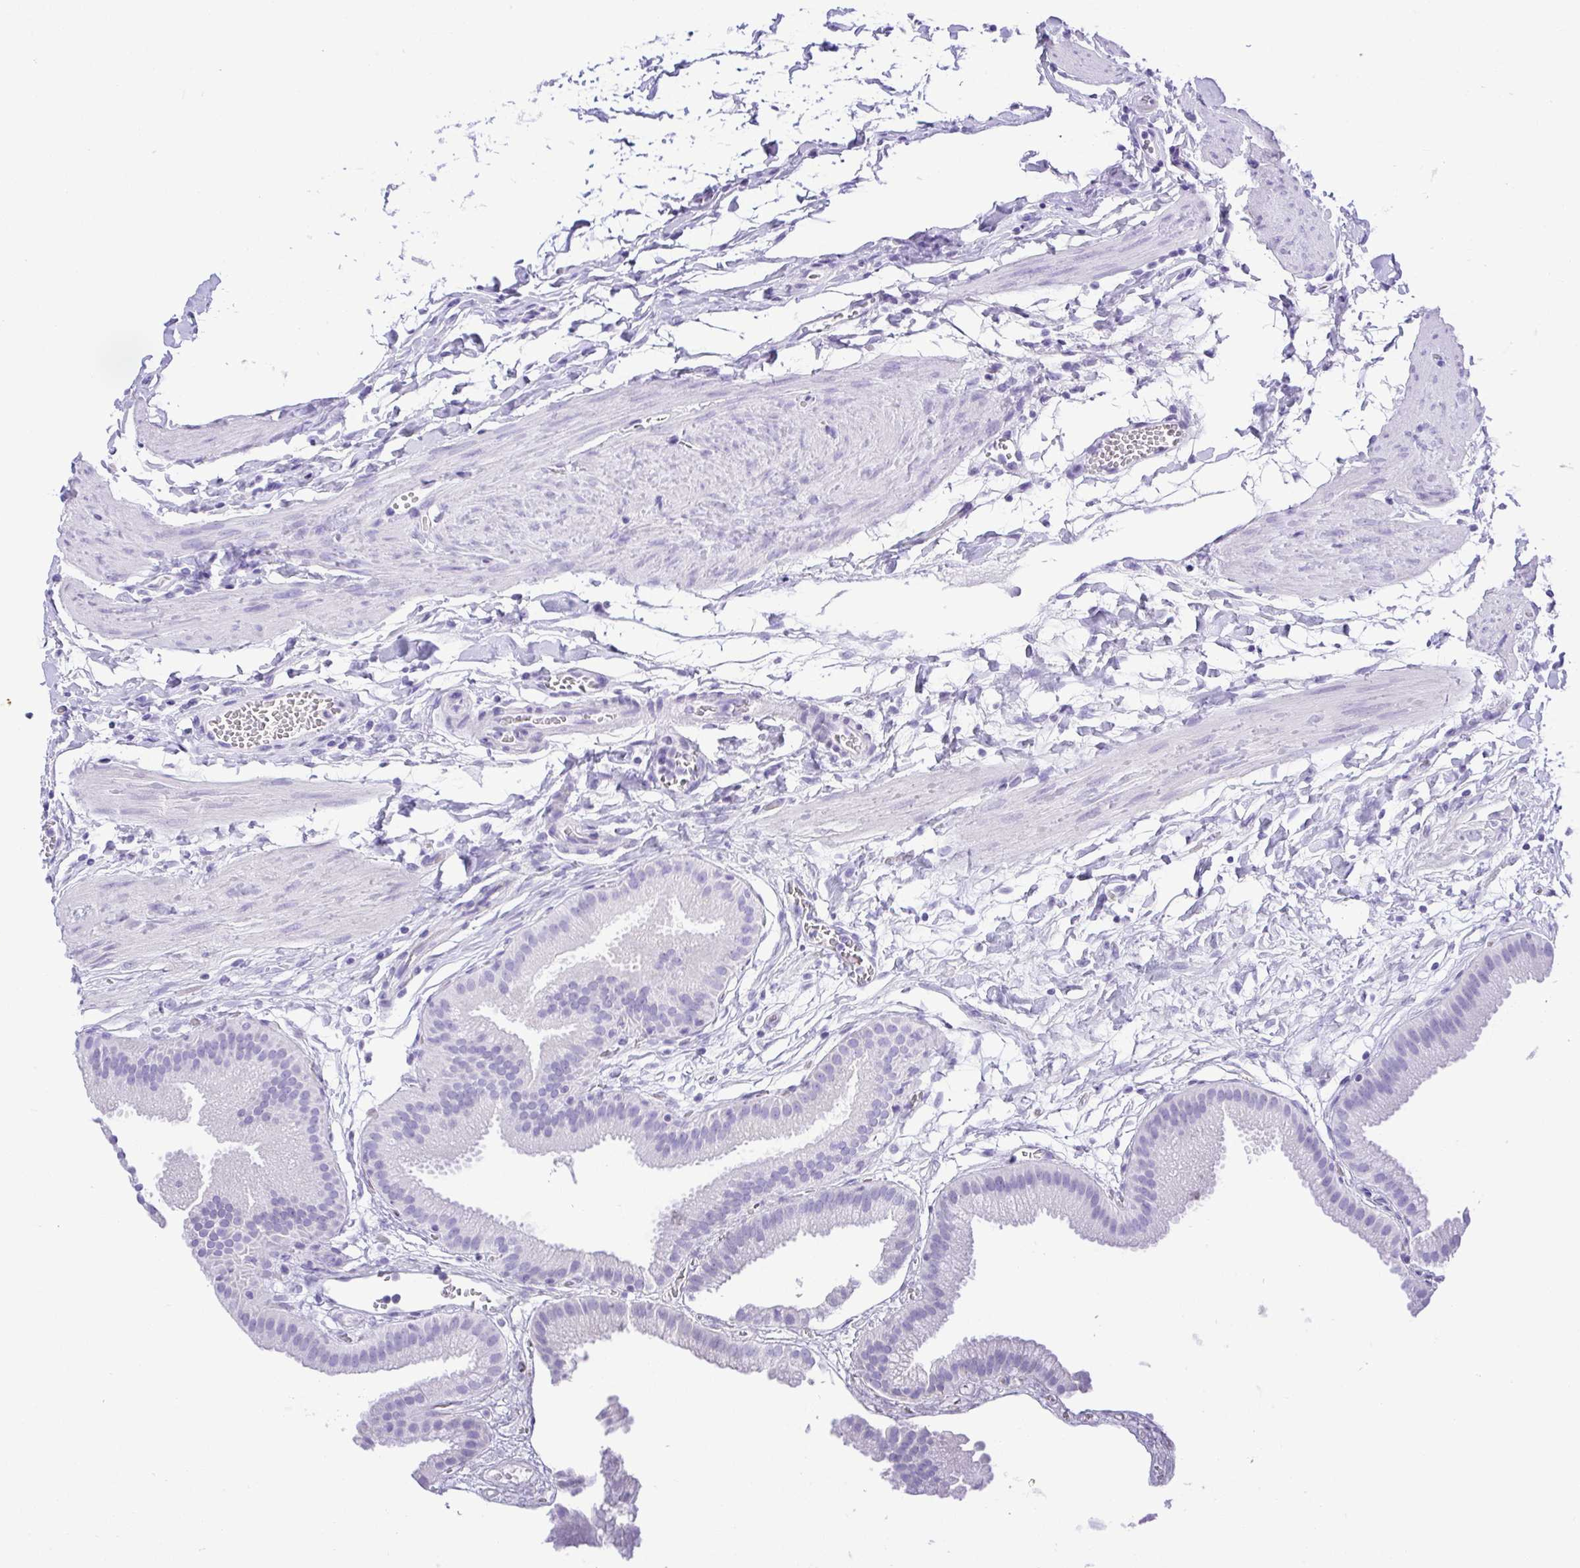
{"staining": {"intensity": "negative", "quantity": "none", "location": "none"}, "tissue": "gallbladder", "cell_type": "Glandular cells", "image_type": "normal", "snomed": [{"axis": "morphology", "description": "Normal tissue, NOS"}, {"axis": "topography", "description": "Gallbladder"}], "caption": "This micrograph is of unremarkable gallbladder stained with immunohistochemistry (IHC) to label a protein in brown with the nuclei are counter-stained blue. There is no staining in glandular cells.", "gene": "CDSN", "patient": {"sex": "female", "age": 63}}